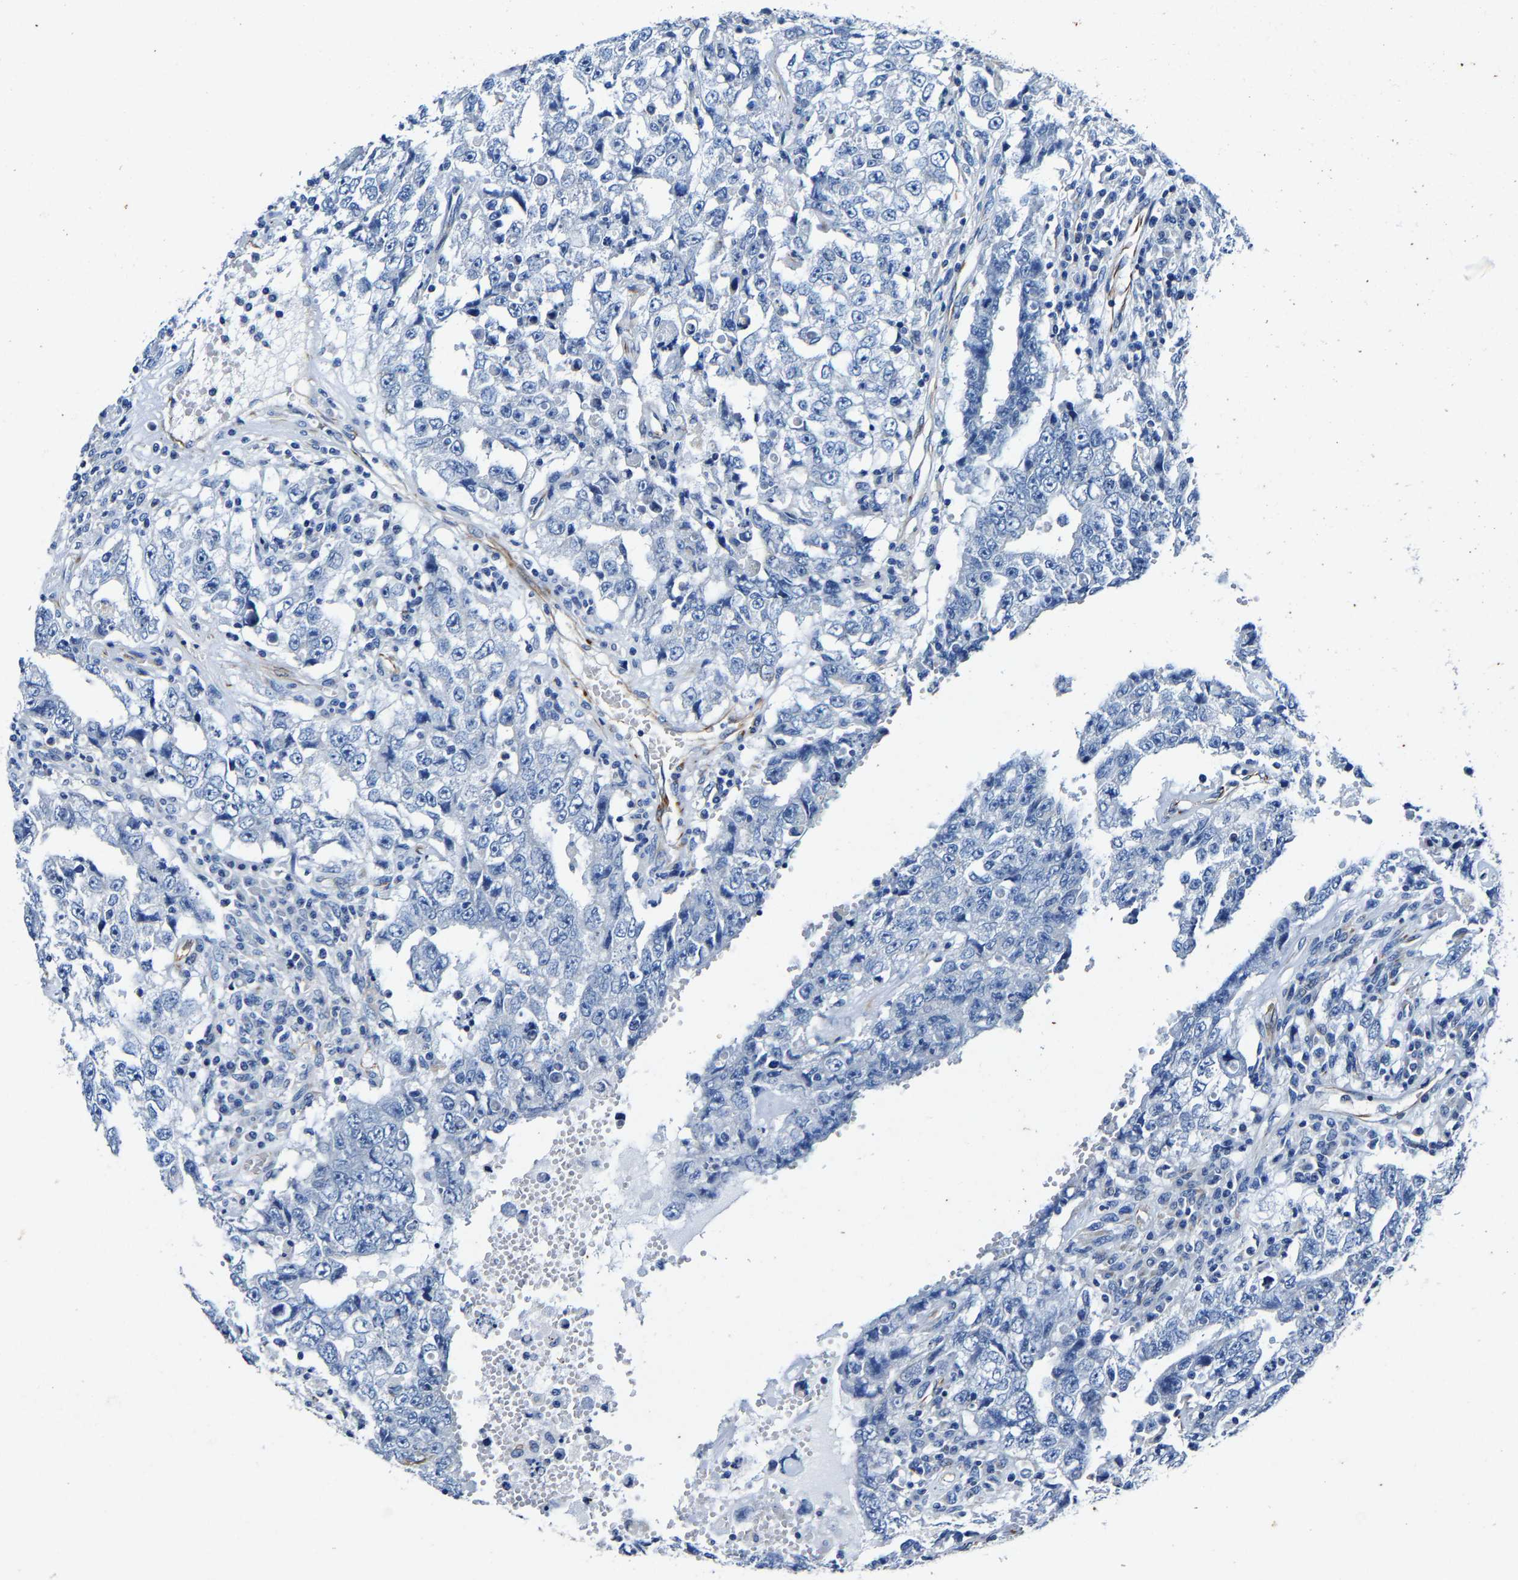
{"staining": {"intensity": "negative", "quantity": "none", "location": "none"}, "tissue": "testis cancer", "cell_type": "Tumor cells", "image_type": "cancer", "snomed": [{"axis": "morphology", "description": "Carcinoma, Embryonal, NOS"}, {"axis": "topography", "description": "Testis"}], "caption": "High power microscopy histopathology image of an immunohistochemistry photomicrograph of testis embryonal carcinoma, revealing no significant positivity in tumor cells.", "gene": "MMEL1", "patient": {"sex": "male", "age": 26}}